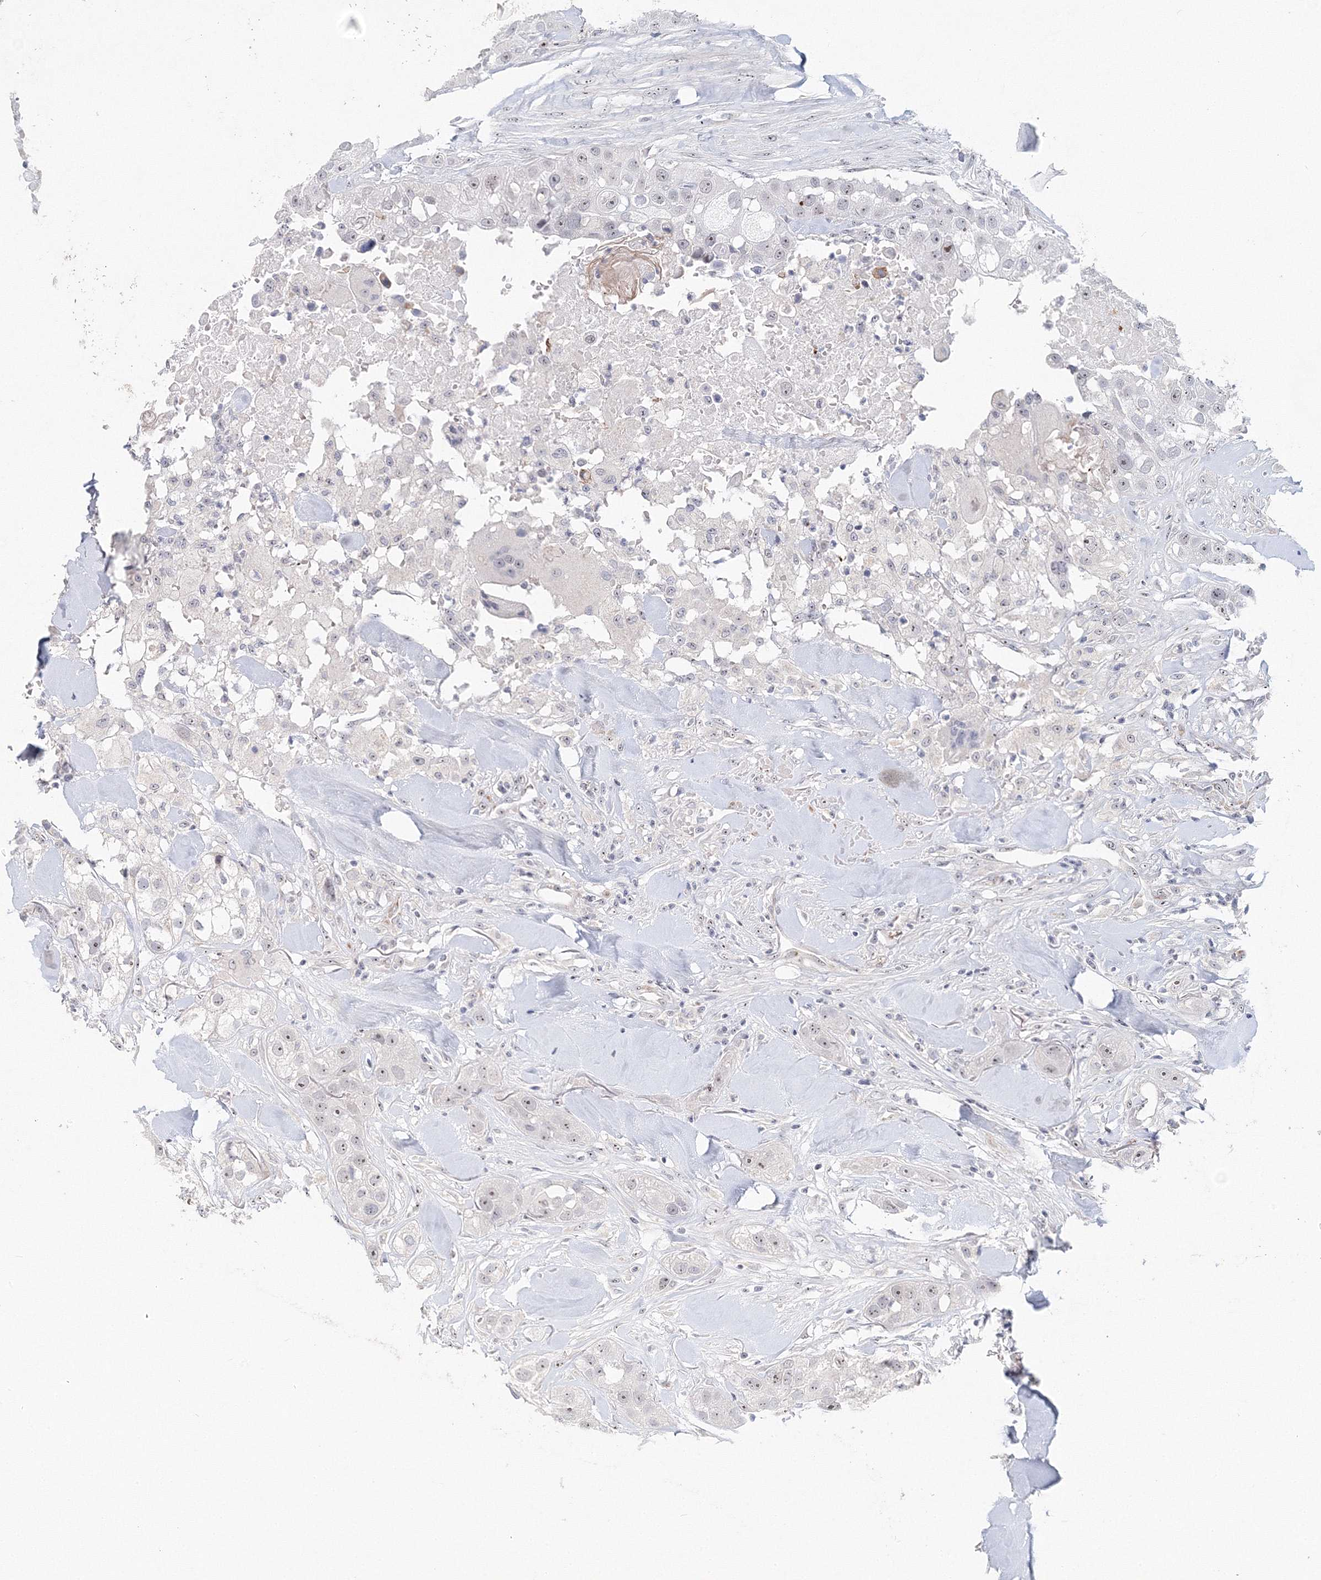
{"staining": {"intensity": "moderate", "quantity": "<25%", "location": "nuclear"}, "tissue": "head and neck cancer", "cell_type": "Tumor cells", "image_type": "cancer", "snomed": [{"axis": "morphology", "description": "Normal tissue, NOS"}, {"axis": "morphology", "description": "Squamous cell carcinoma, NOS"}, {"axis": "topography", "description": "Skeletal muscle"}, {"axis": "topography", "description": "Head-Neck"}], "caption": "The micrograph shows a brown stain indicating the presence of a protein in the nuclear of tumor cells in head and neck cancer.", "gene": "SIRT7", "patient": {"sex": "male", "age": 51}}